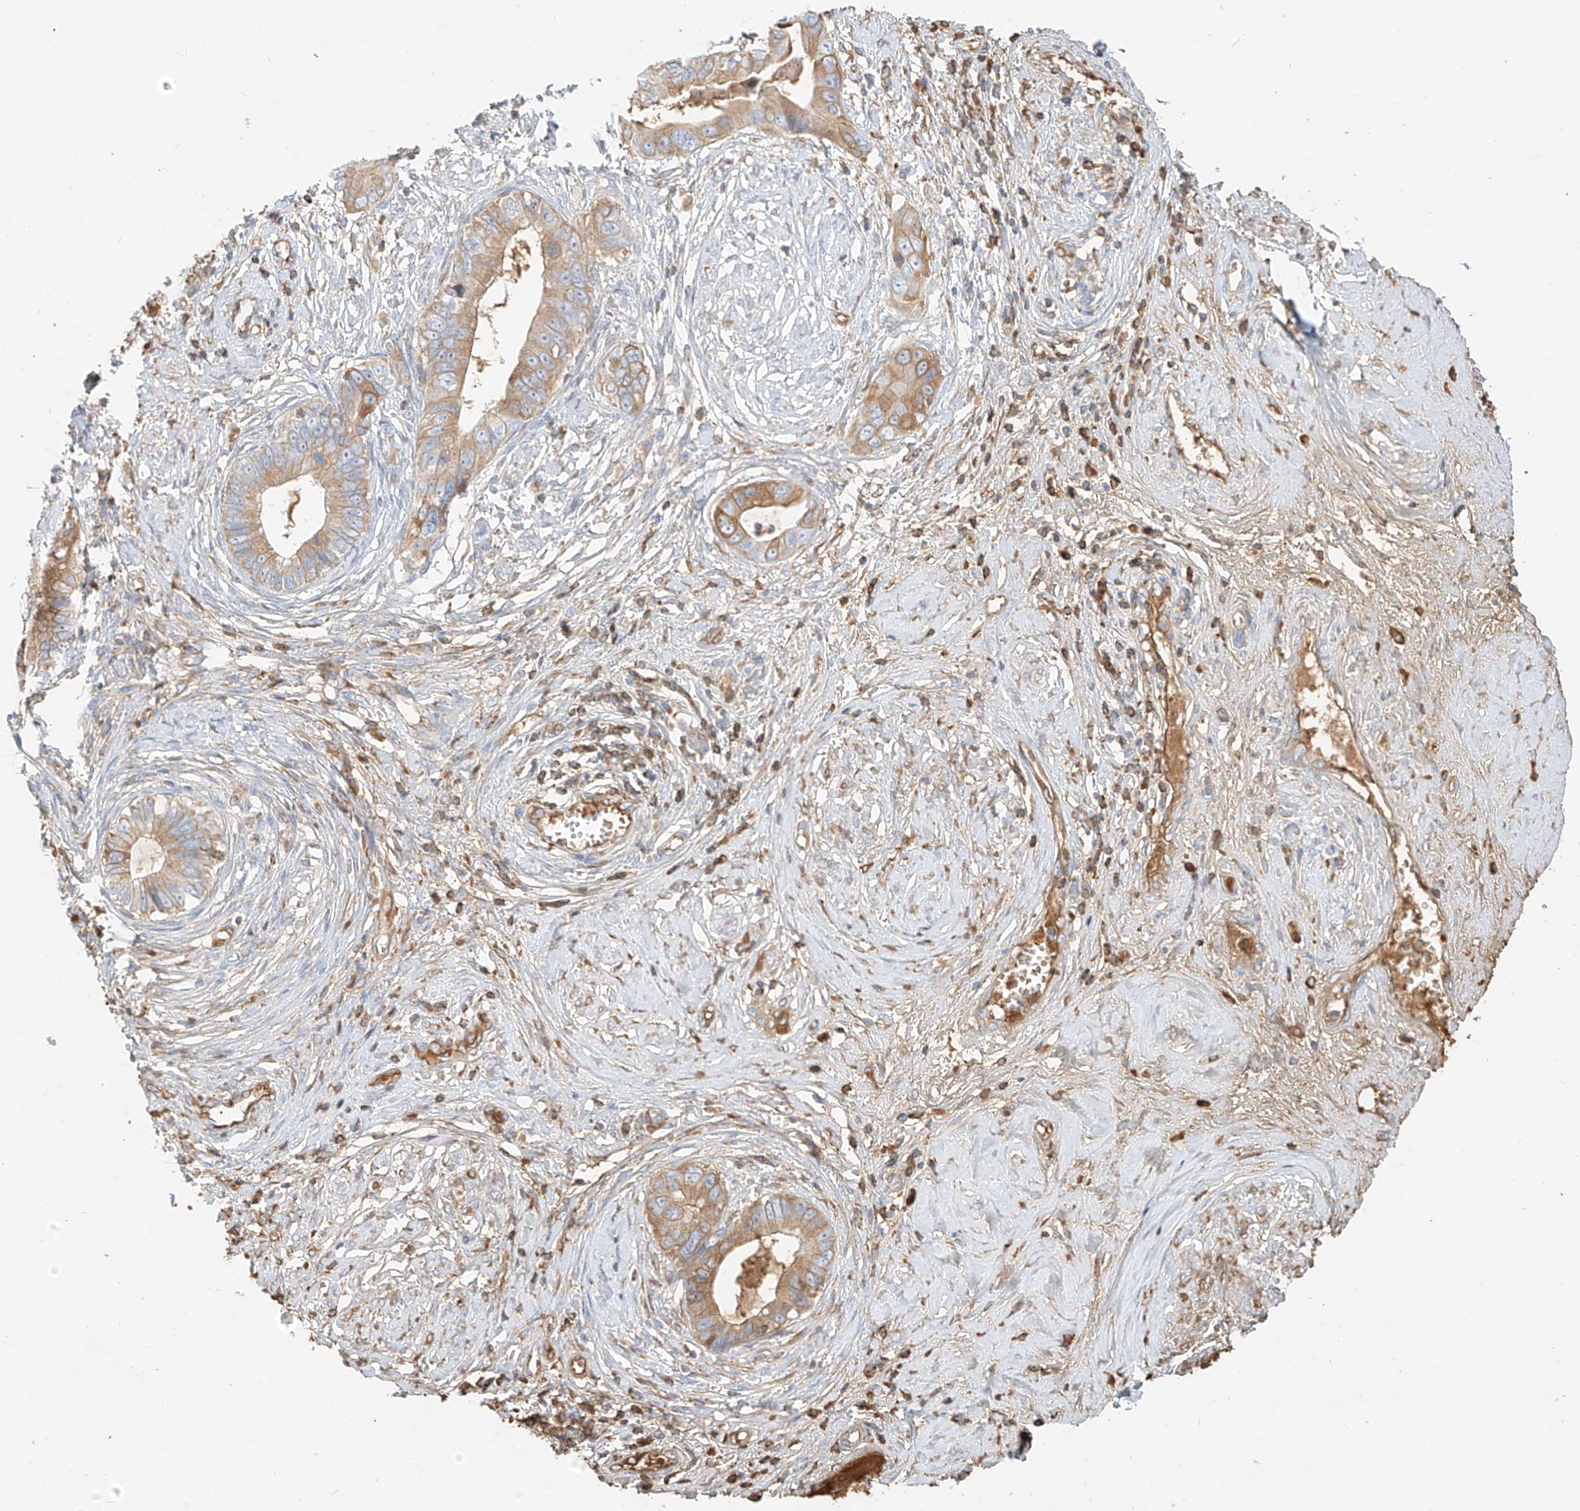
{"staining": {"intensity": "moderate", "quantity": "25%-75%", "location": "cytoplasmic/membranous"}, "tissue": "cervical cancer", "cell_type": "Tumor cells", "image_type": "cancer", "snomed": [{"axis": "morphology", "description": "Adenocarcinoma, NOS"}, {"axis": "topography", "description": "Cervix"}], "caption": "Immunohistochemistry (IHC) photomicrograph of human cervical adenocarcinoma stained for a protein (brown), which demonstrates medium levels of moderate cytoplasmic/membranous staining in about 25%-75% of tumor cells.", "gene": "OCSTAMP", "patient": {"sex": "female", "age": 44}}